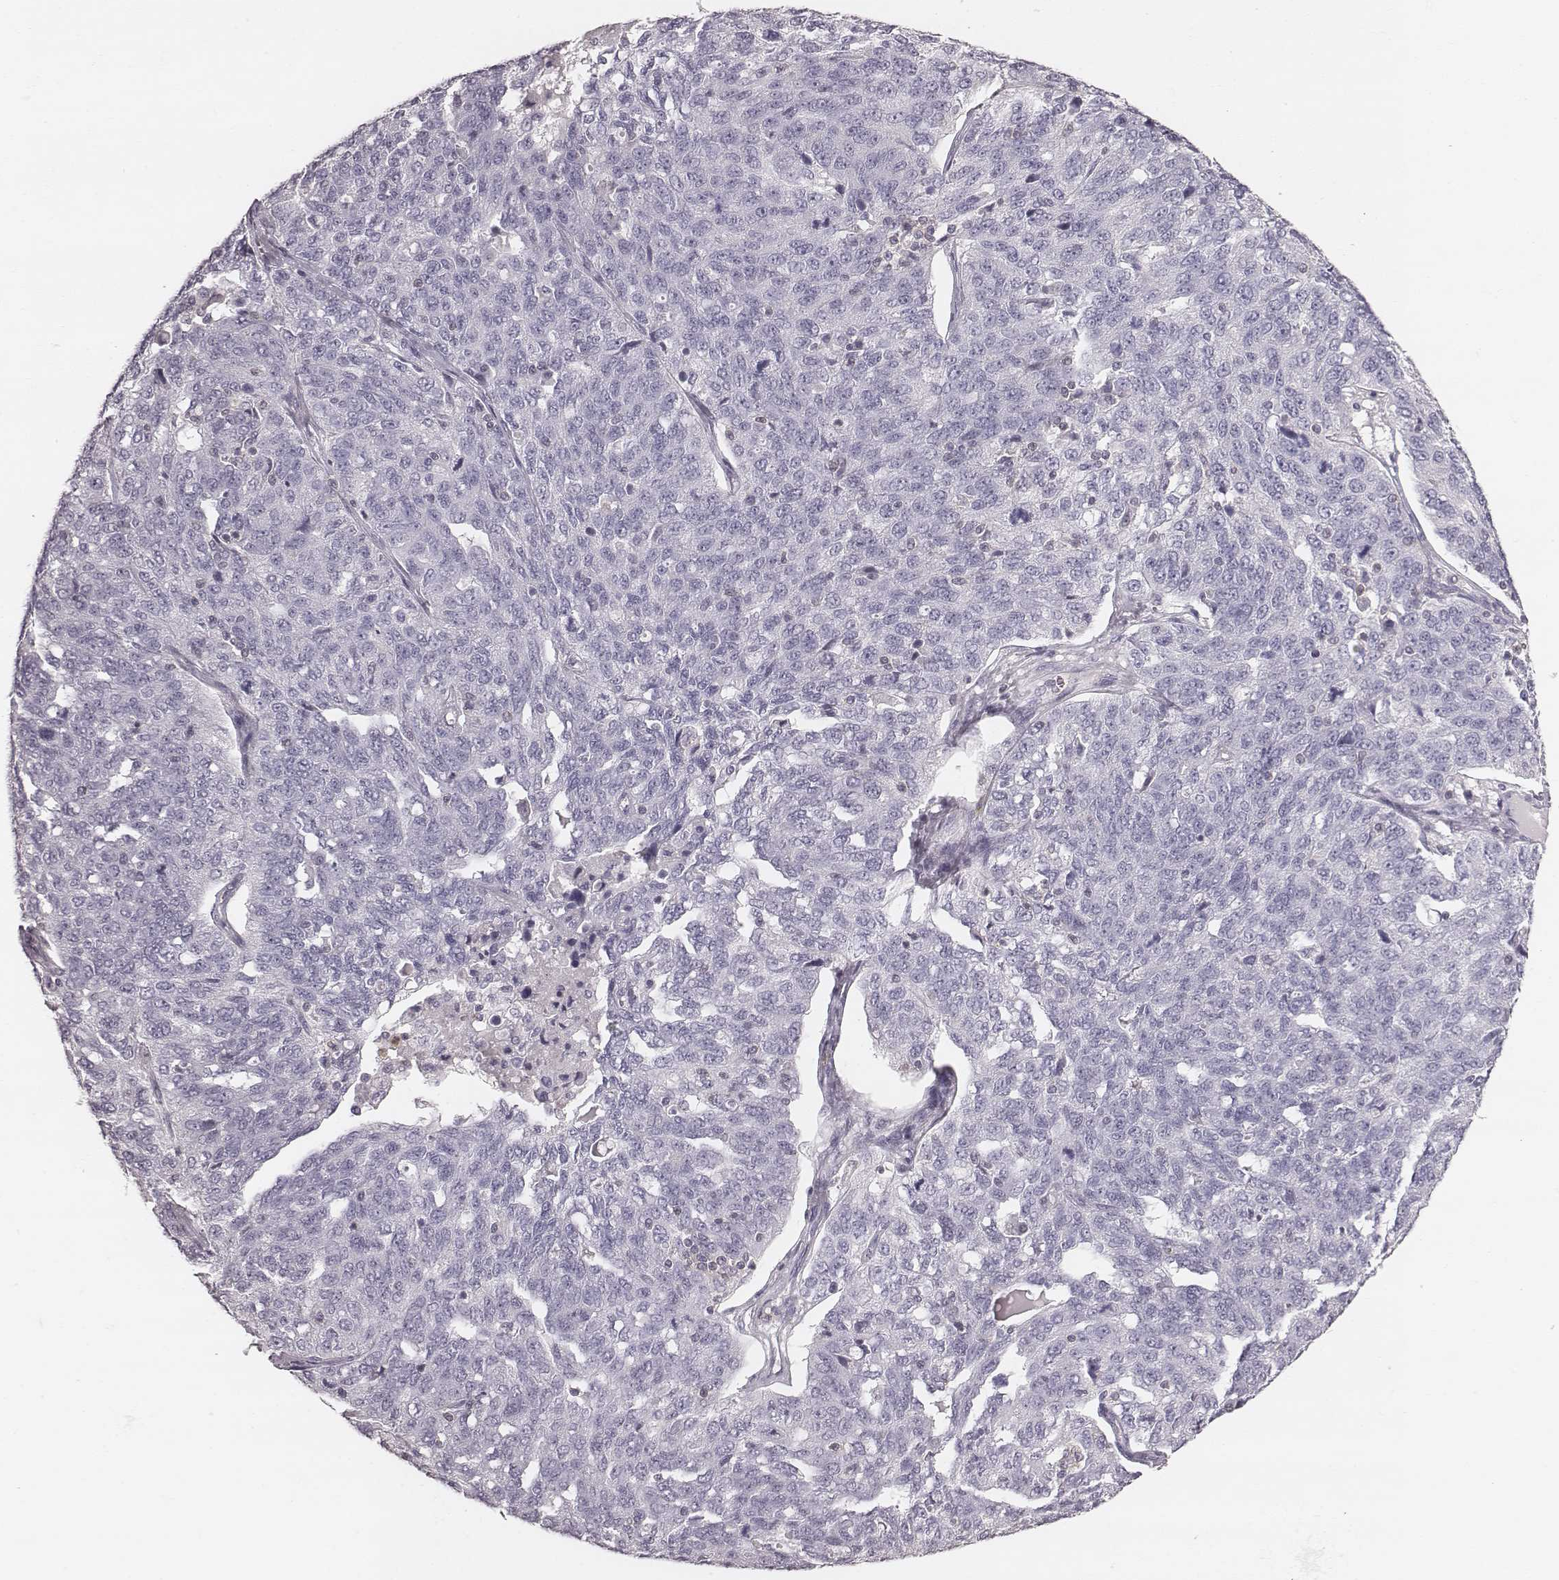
{"staining": {"intensity": "negative", "quantity": "none", "location": "none"}, "tissue": "ovarian cancer", "cell_type": "Tumor cells", "image_type": "cancer", "snomed": [{"axis": "morphology", "description": "Cystadenocarcinoma, serous, NOS"}, {"axis": "topography", "description": "Ovary"}], "caption": "Immunohistochemistry of serous cystadenocarcinoma (ovarian) reveals no staining in tumor cells.", "gene": "ZNF365", "patient": {"sex": "female", "age": 71}}